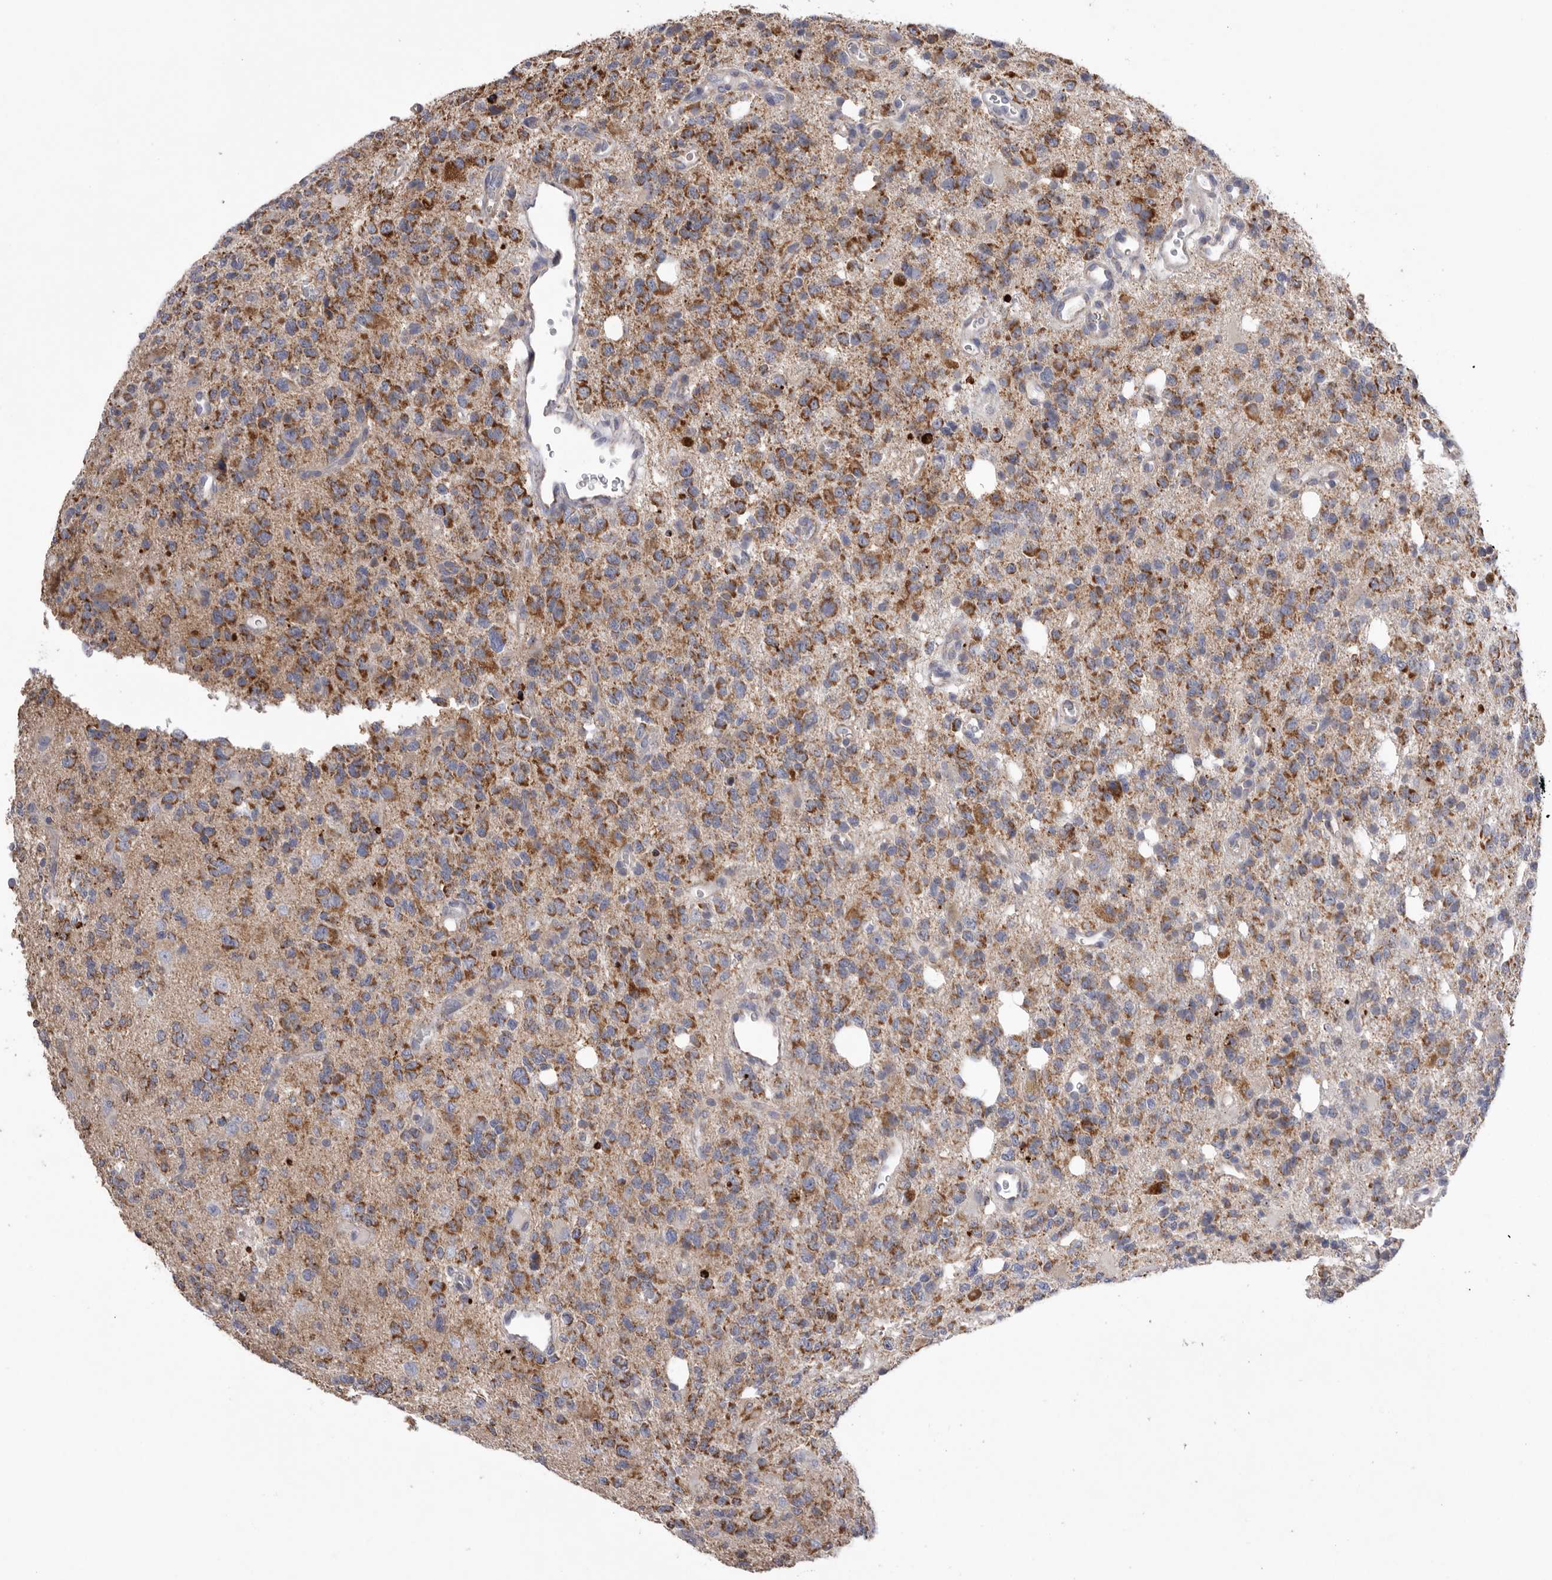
{"staining": {"intensity": "moderate", "quantity": ">75%", "location": "cytoplasmic/membranous"}, "tissue": "glioma", "cell_type": "Tumor cells", "image_type": "cancer", "snomed": [{"axis": "morphology", "description": "Glioma, malignant, High grade"}, {"axis": "topography", "description": "Brain"}], "caption": "Glioma stained for a protein (brown) shows moderate cytoplasmic/membranous positive expression in about >75% of tumor cells.", "gene": "VDAC3", "patient": {"sex": "female", "age": 62}}